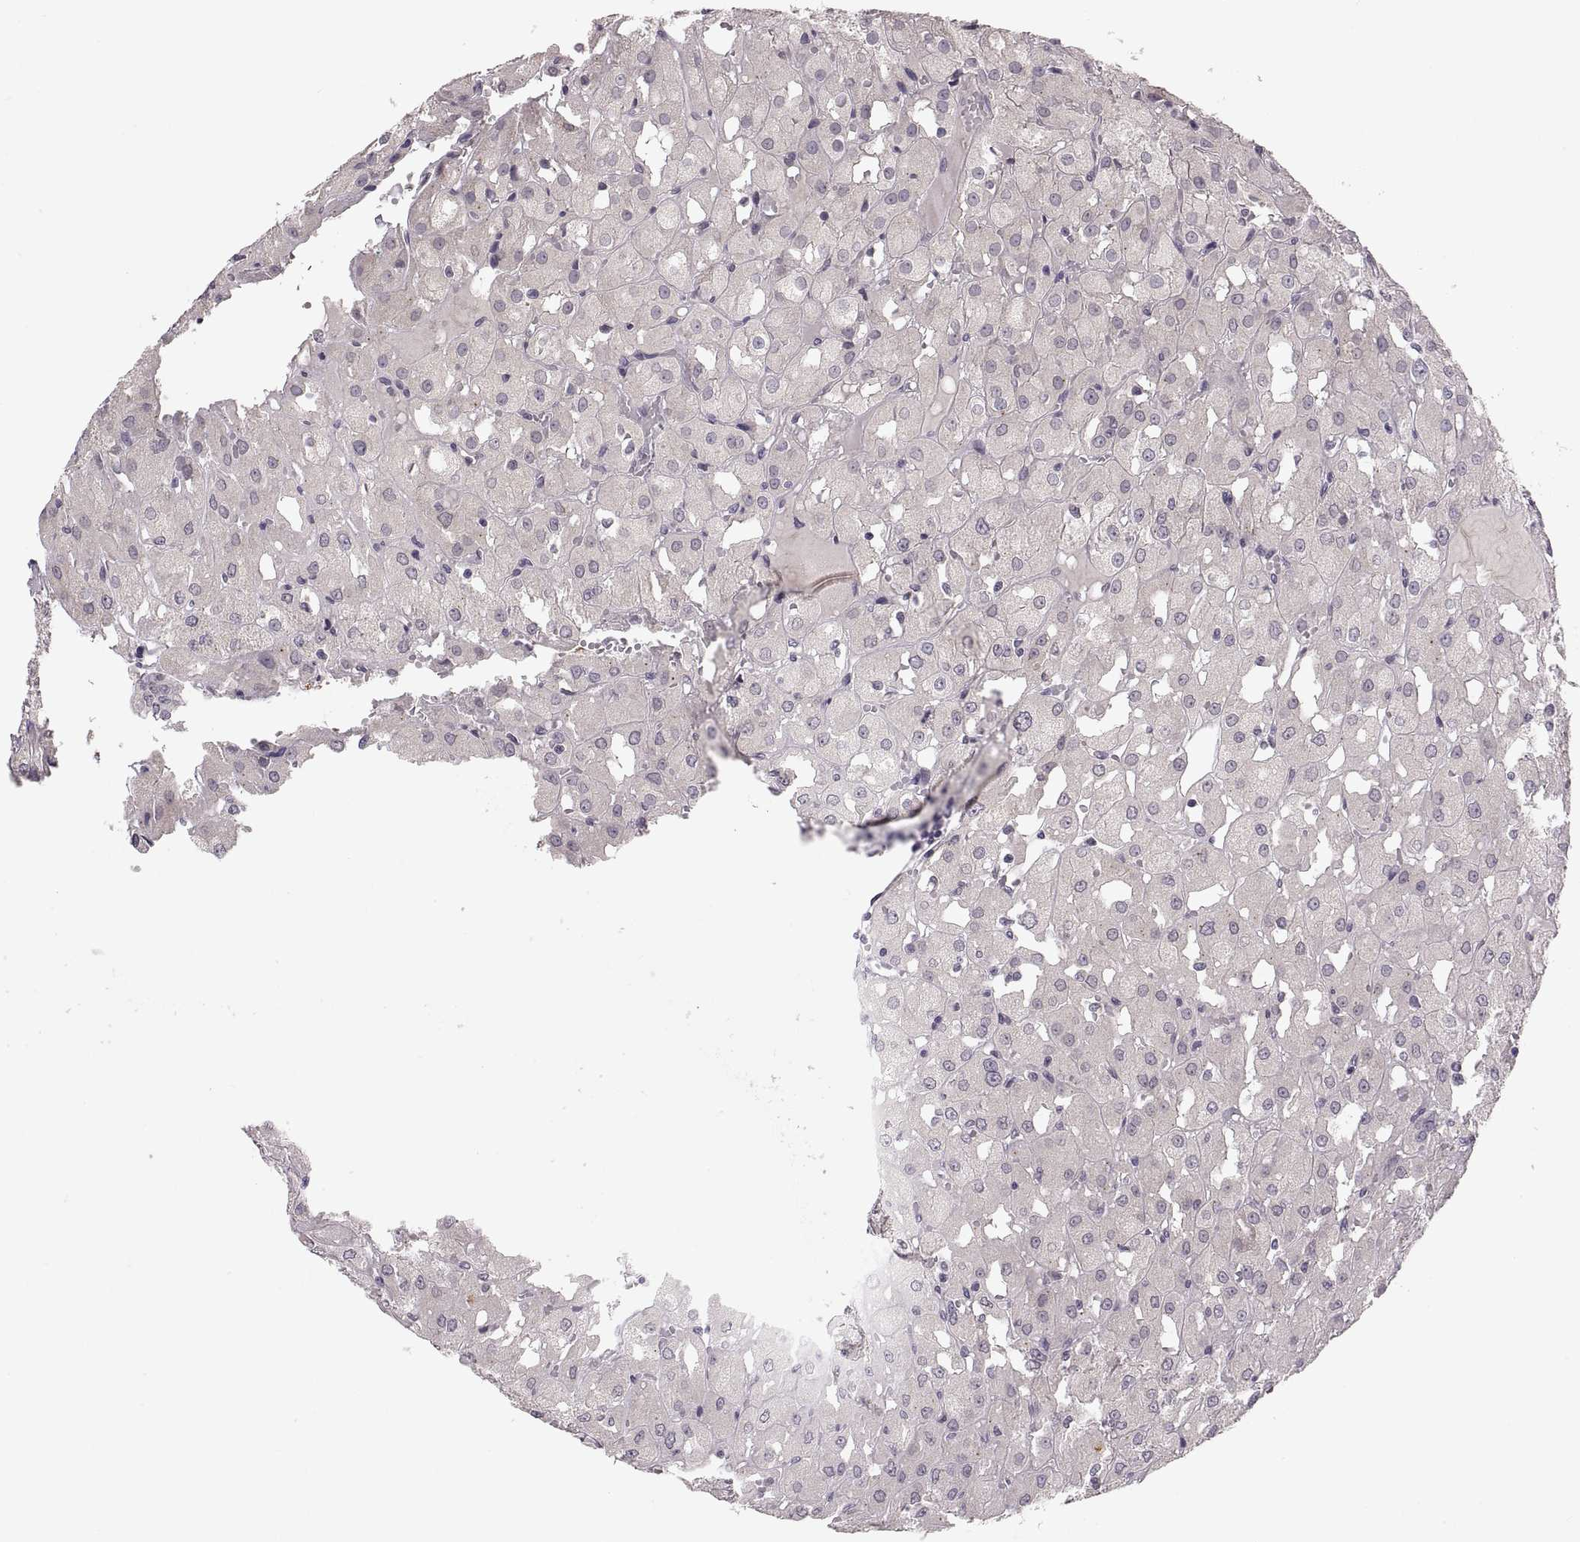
{"staining": {"intensity": "negative", "quantity": "none", "location": "none"}, "tissue": "renal cancer", "cell_type": "Tumor cells", "image_type": "cancer", "snomed": [{"axis": "morphology", "description": "Adenocarcinoma, NOS"}, {"axis": "topography", "description": "Kidney"}], "caption": "There is no significant expression in tumor cells of renal cancer (adenocarcinoma).", "gene": "ADH6", "patient": {"sex": "male", "age": 72}}